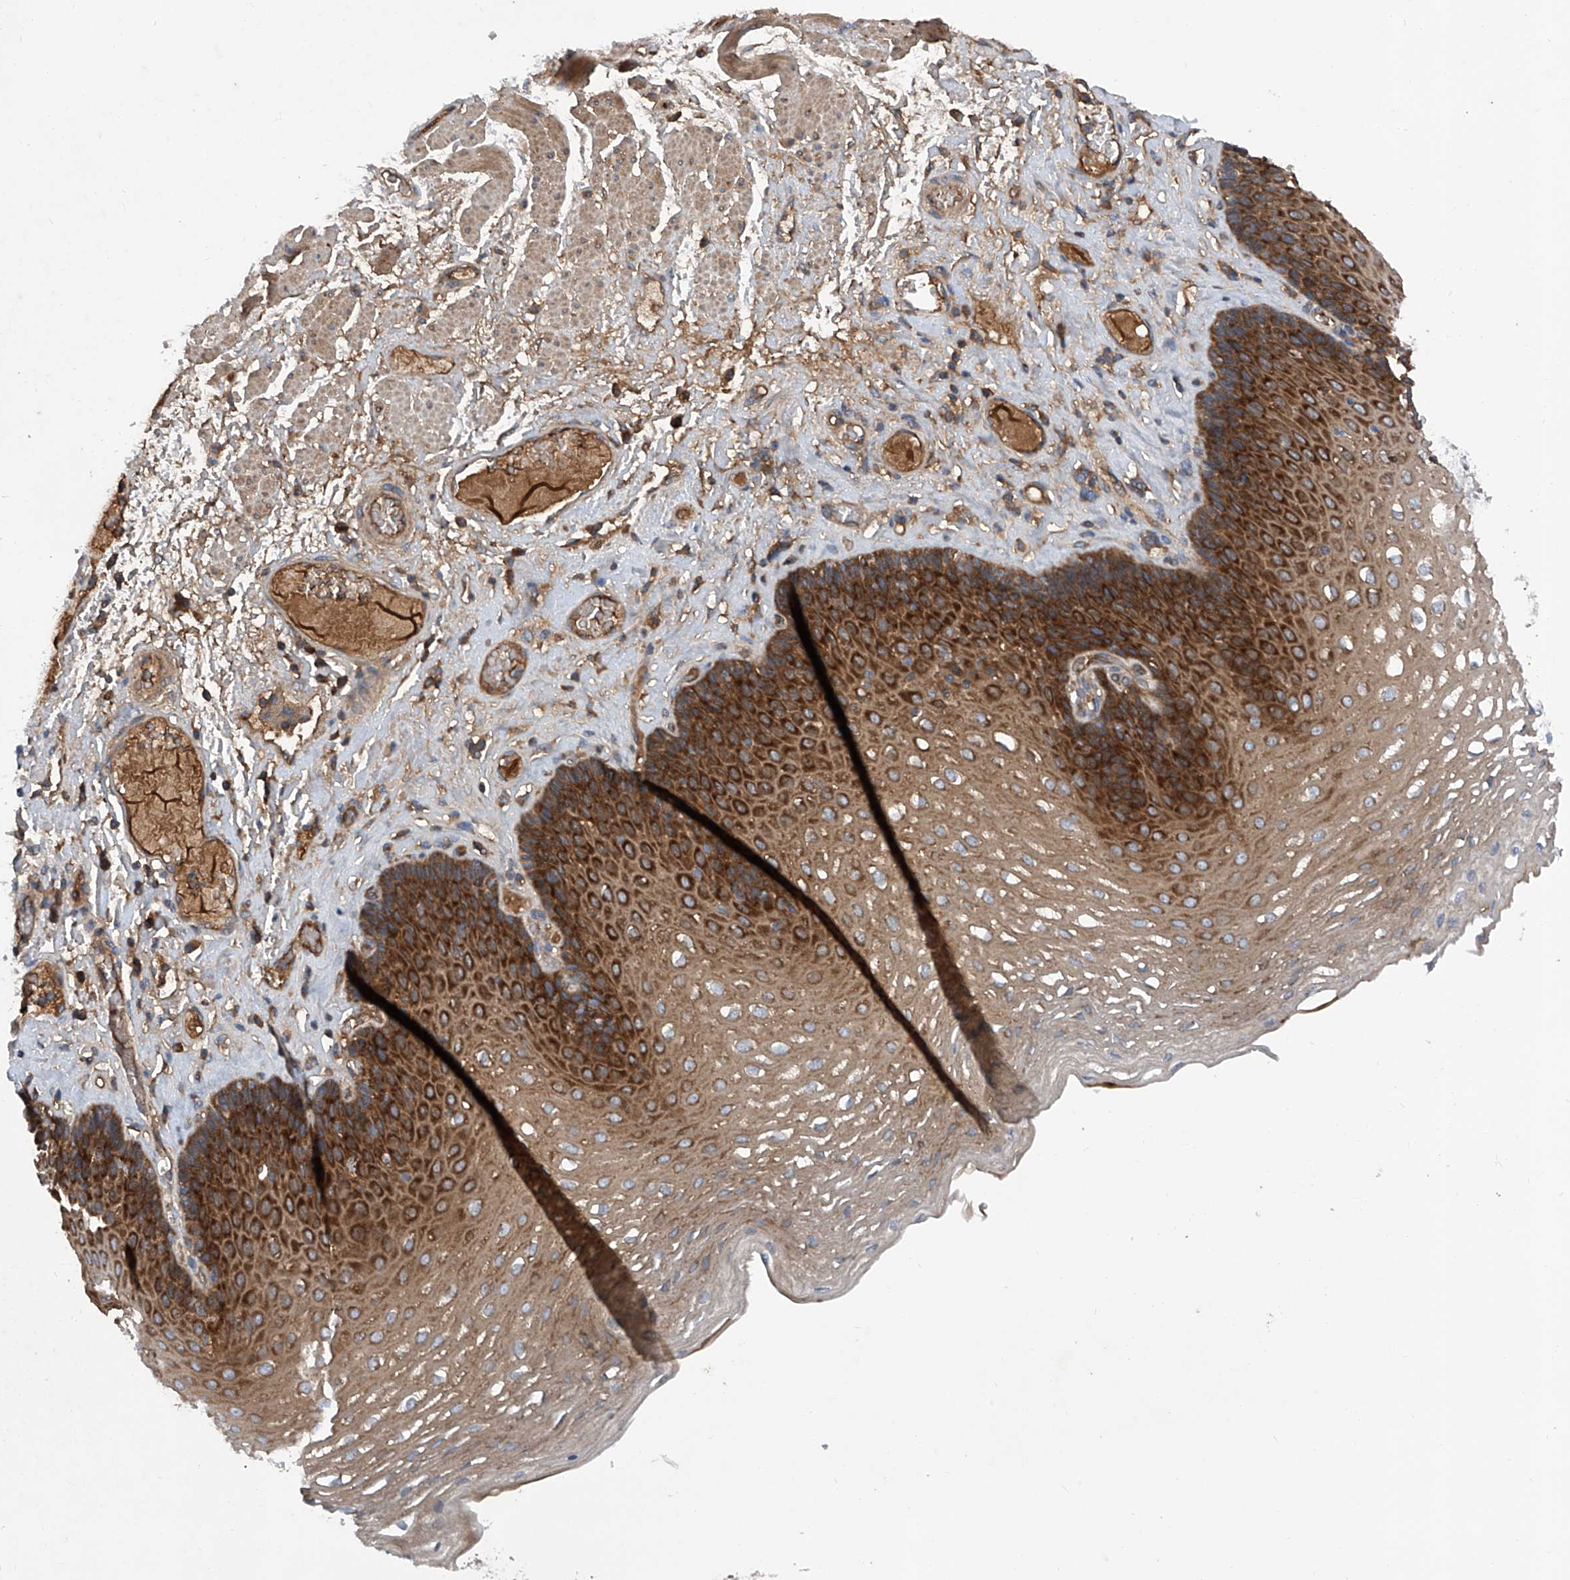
{"staining": {"intensity": "strong", "quantity": ">75%", "location": "cytoplasmic/membranous"}, "tissue": "esophagus", "cell_type": "Squamous epithelial cells", "image_type": "normal", "snomed": [{"axis": "morphology", "description": "Normal tissue, NOS"}, {"axis": "topography", "description": "Esophagus"}], "caption": "The micrograph demonstrates a brown stain indicating the presence of a protein in the cytoplasmic/membranous of squamous epithelial cells in esophagus.", "gene": "ASCC3", "patient": {"sex": "female", "age": 66}}